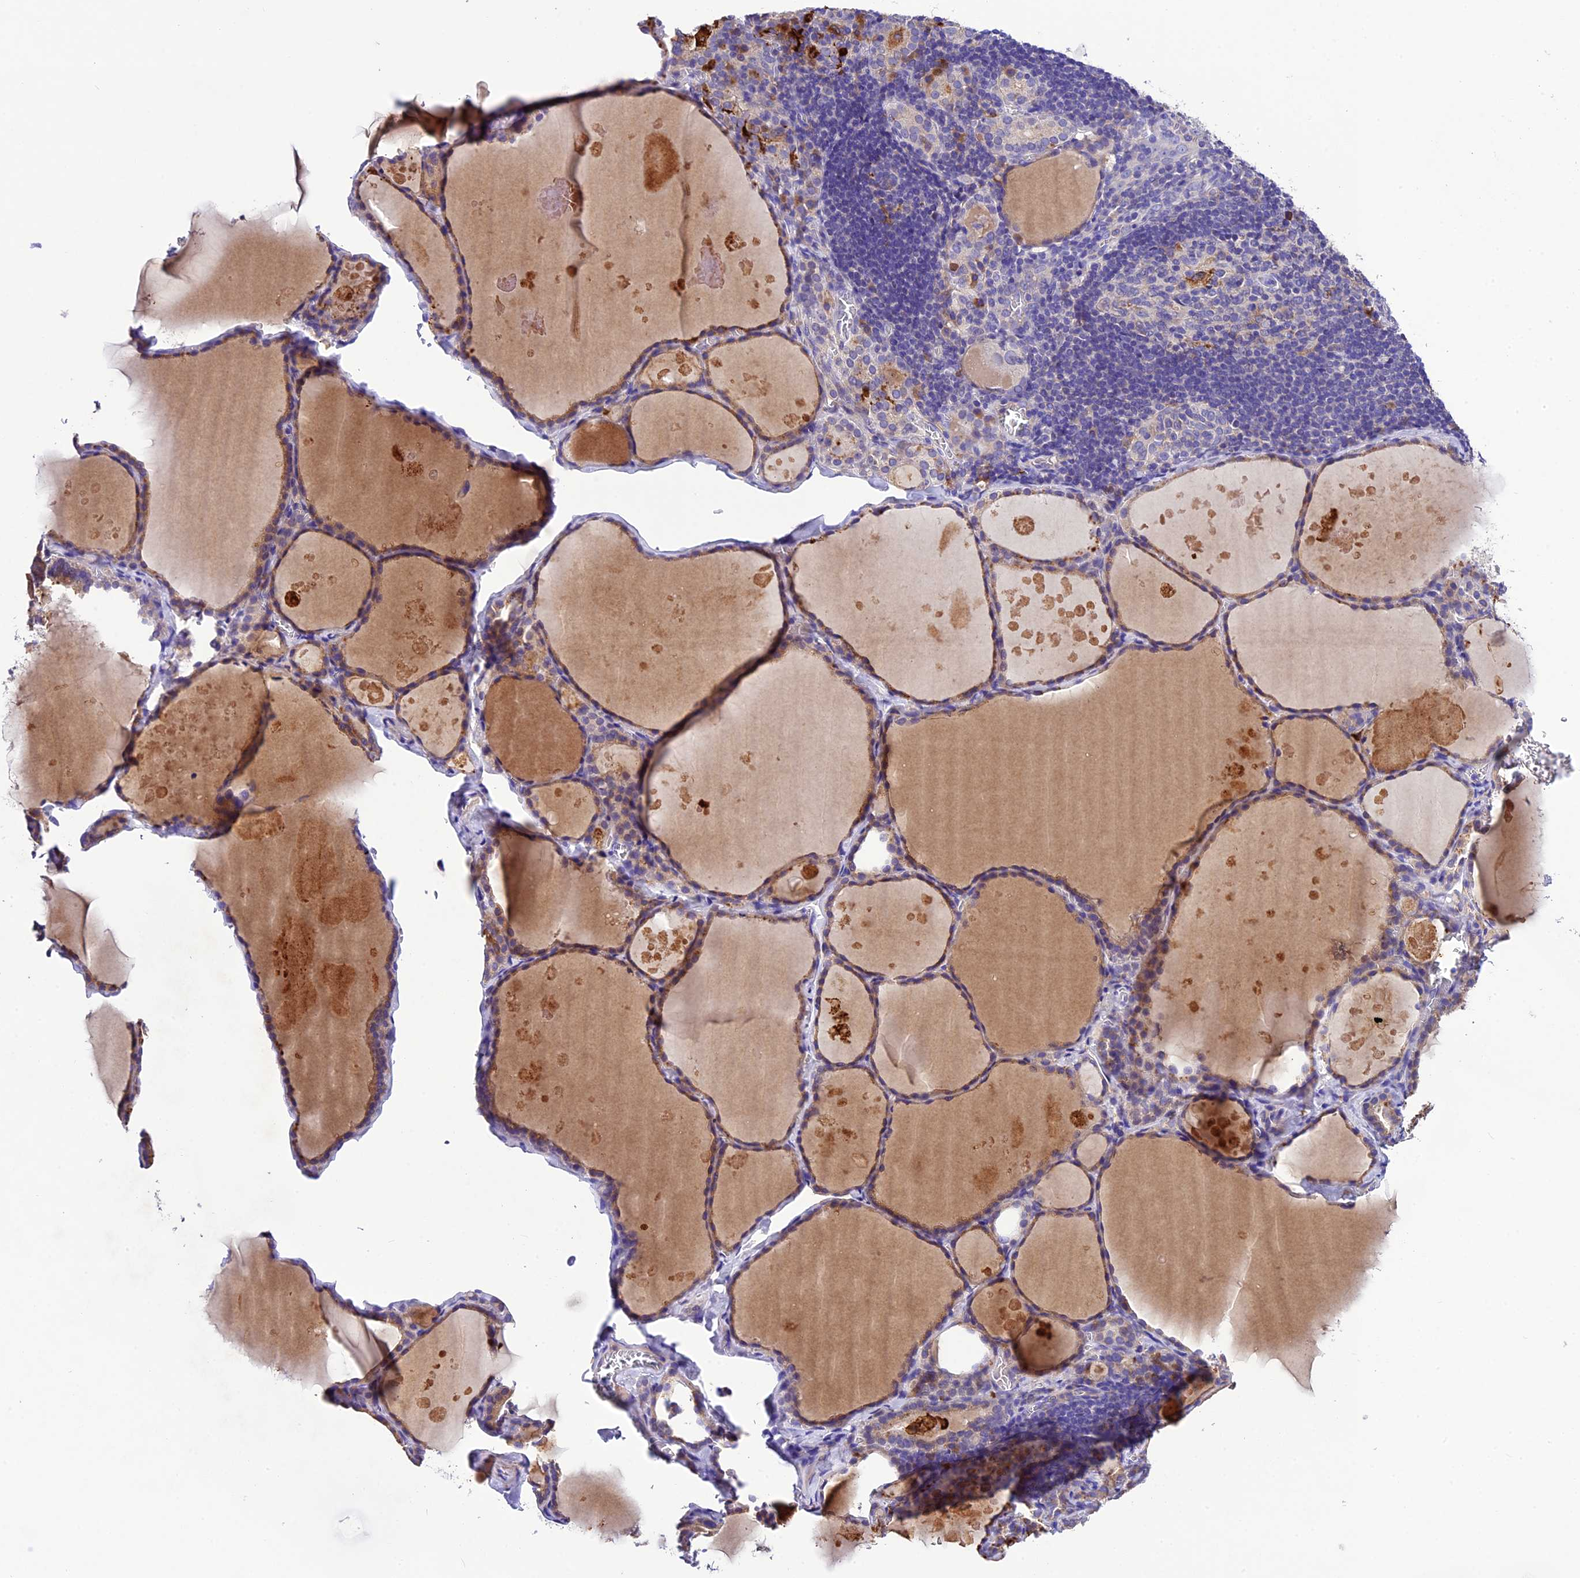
{"staining": {"intensity": "weak", "quantity": "25%-75%", "location": "cytoplasmic/membranous"}, "tissue": "thyroid gland", "cell_type": "Glandular cells", "image_type": "normal", "snomed": [{"axis": "morphology", "description": "Normal tissue, NOS"}, {"axis": "topography", "description": "Thyroid gland"}], "caption": "Protein staining of normal thyroid gland reveals weak cytoplasmic/membranous positivity in about 25%-75% of glandular cells. Using DAB (3,3'-diaminobenzidine) (brown) and hematoxylin (blue) stains, captured at high magnification using brightfield microscopy.", "gene": "CILP2", "patient": {"sex": "male", "age": 56}}